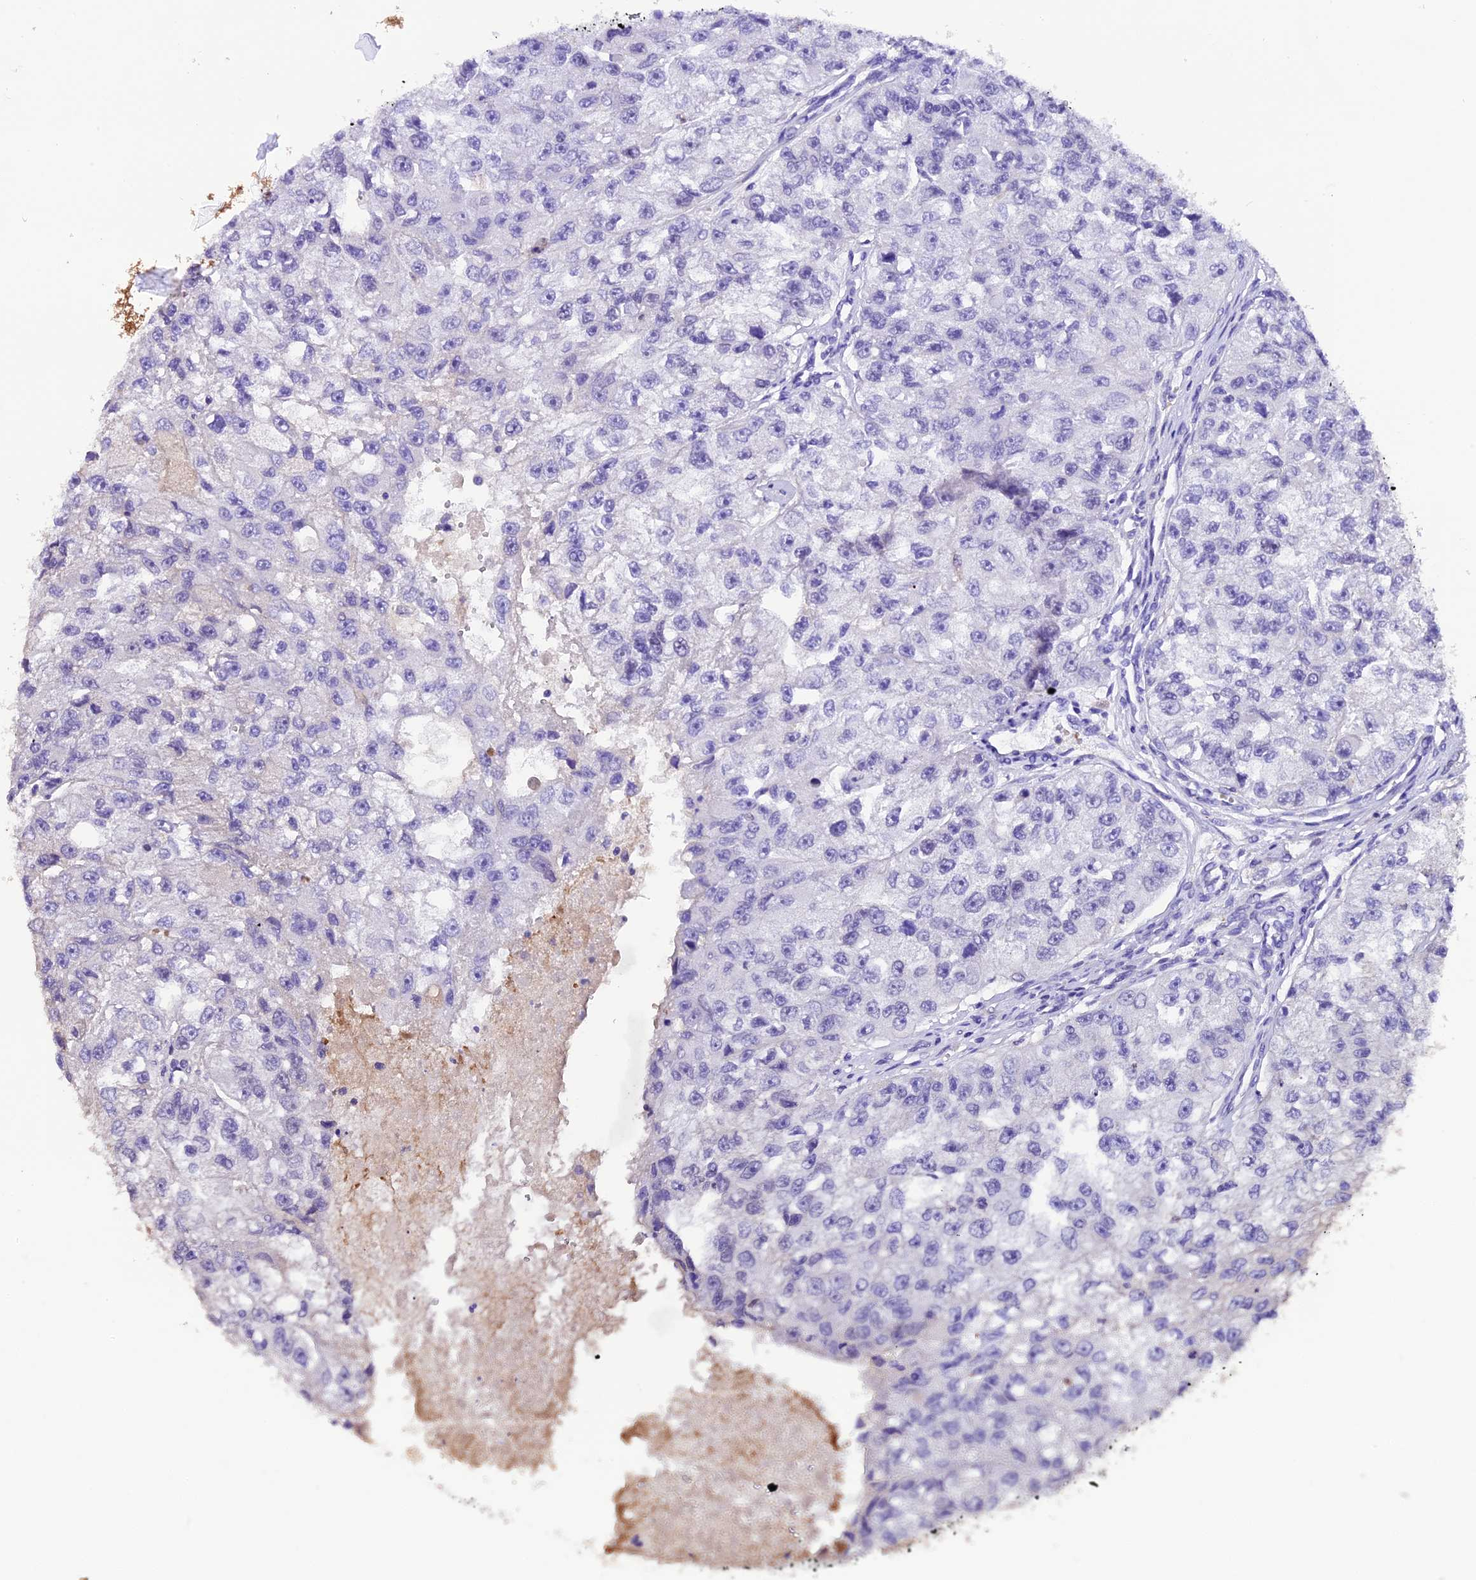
{"staining": {"intensity": "negative", "quantity": "none", "location": "none"}, "tissue": "renal cancer", "cell_type": "Tumor cells", "image_type": "cancer", "snomed": [{"axis": "morphology", "description": "Adenocarcinoma, NOS"}, {"axis": "topography", "description": "Kidney"}], "caption": "This is an immunohistochemistry photomicrograph of renal adenocarcinoma. There is no expression in tumor cells.", "gene": "MEX3B", "patient": {"sex": "male", "age": 63}}